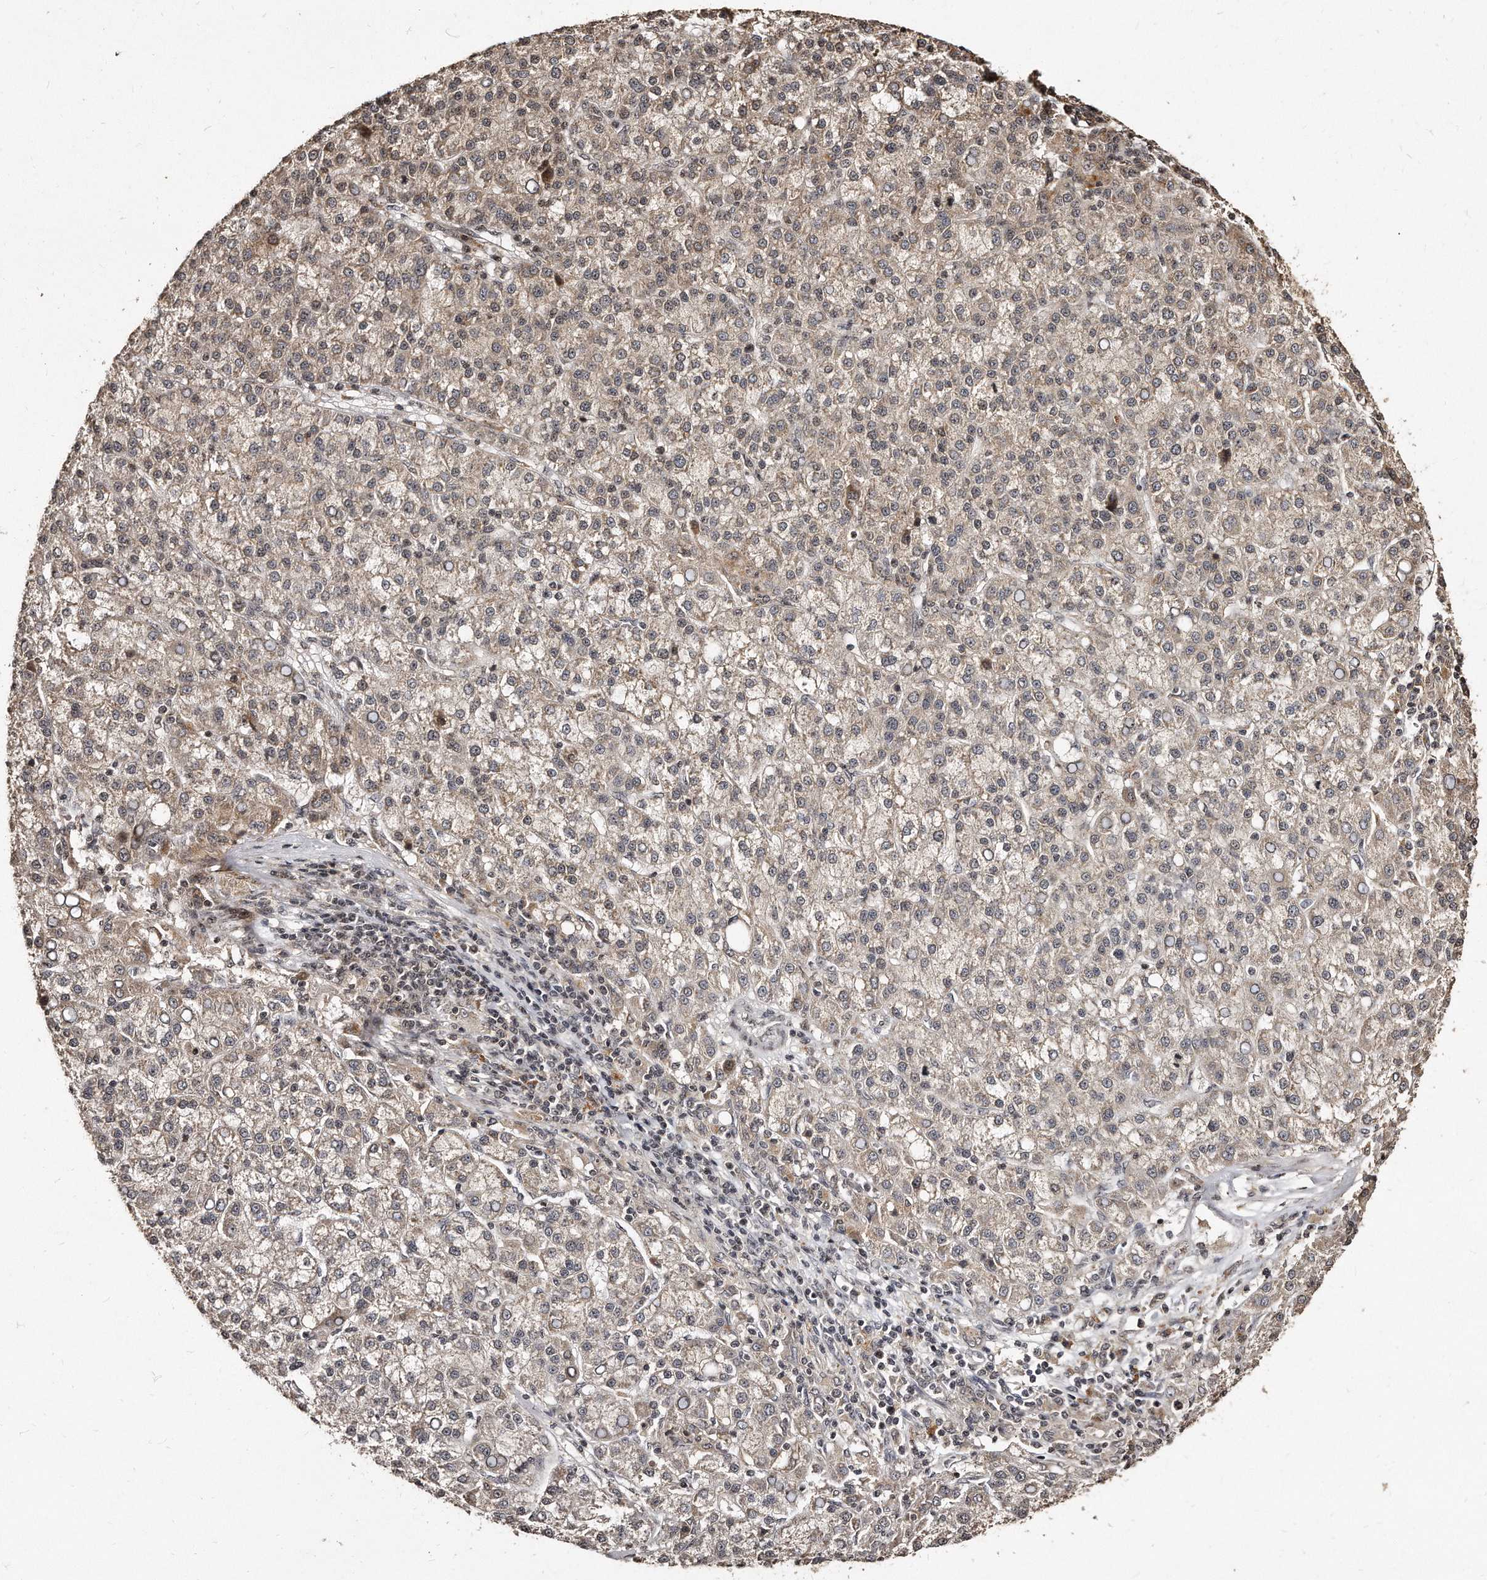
{"staining": {"intensity": "weak", "quantity": ">75%", "location": "cytoplasmic/membranous,nuclear"}, "tissue": "liver cancer", "cell_type": "Tumor cells", "image_type": "cancer", "snomed": [{"axis": "morphology", "description": "Carcinoma, Hepatocellular, NOS"}, {"axis": "topography", "description": "Liver"}], "caption": "This is a photomicrograph of immunohistochemistry (IHC) staining of liver cancer (hepatocellular carcinoma), which shows weak positivity in the cytoplasmic/membranous and nuclear of tumor cells.", "gene": "TSHR", "patient": {"sex": "female", "age": 58}}